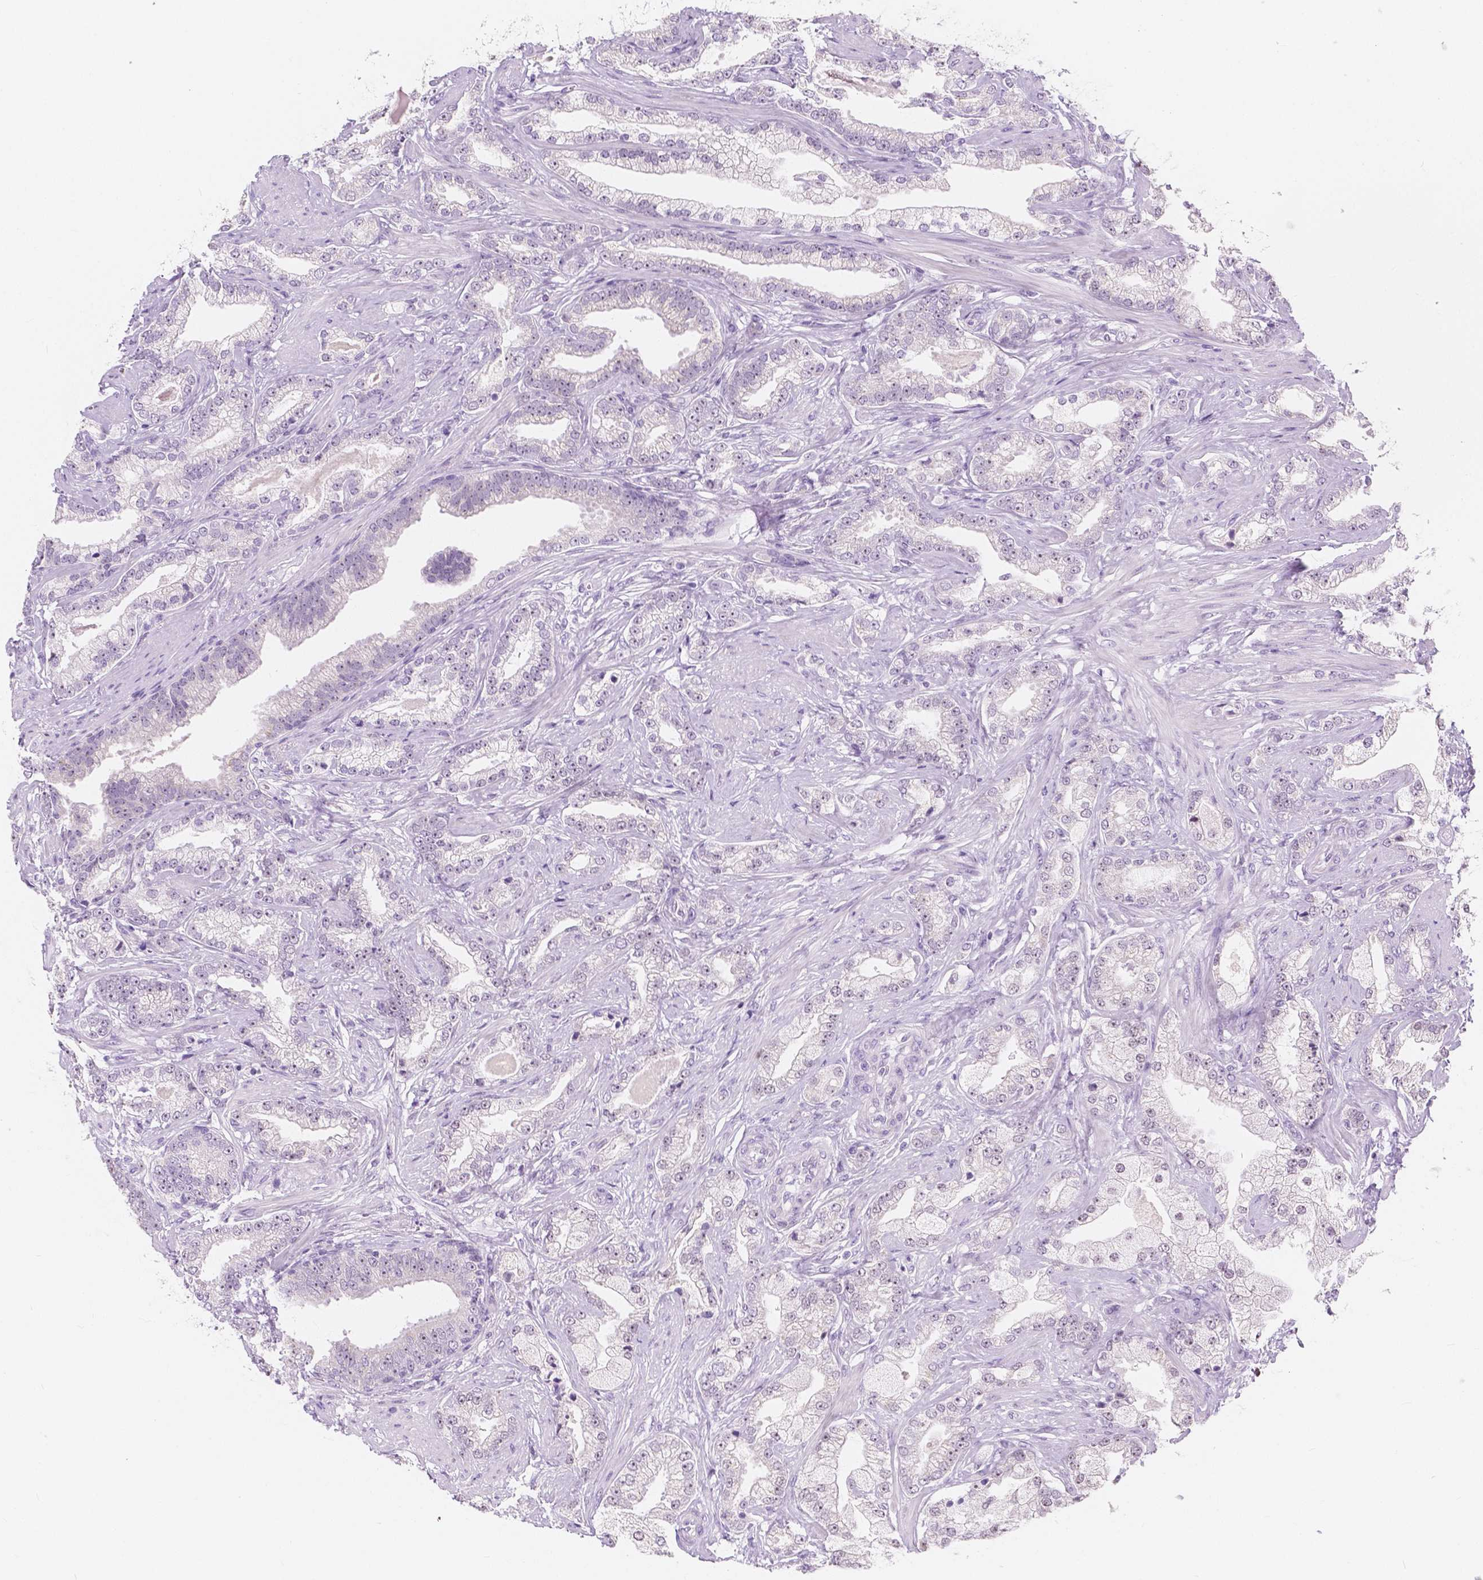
{"staining": {"intensity": "negative", "quantity": "none", "location": "none"}, "tissue": "prostate cancer", "cell_type": "Tumor cells", "image_type": "cancer", "snomed": [{"axis": "morphology", "description": "Adenocarcinoma, Low grade"}, {"axis": "topography", "description": "Prostate"}], "caption": "This is an immunohistochemistry image of prostate cancer. There is no staining in tumor cells.", "gene": "NOLC1", "patient": {"sex": "male", "age": 61}}